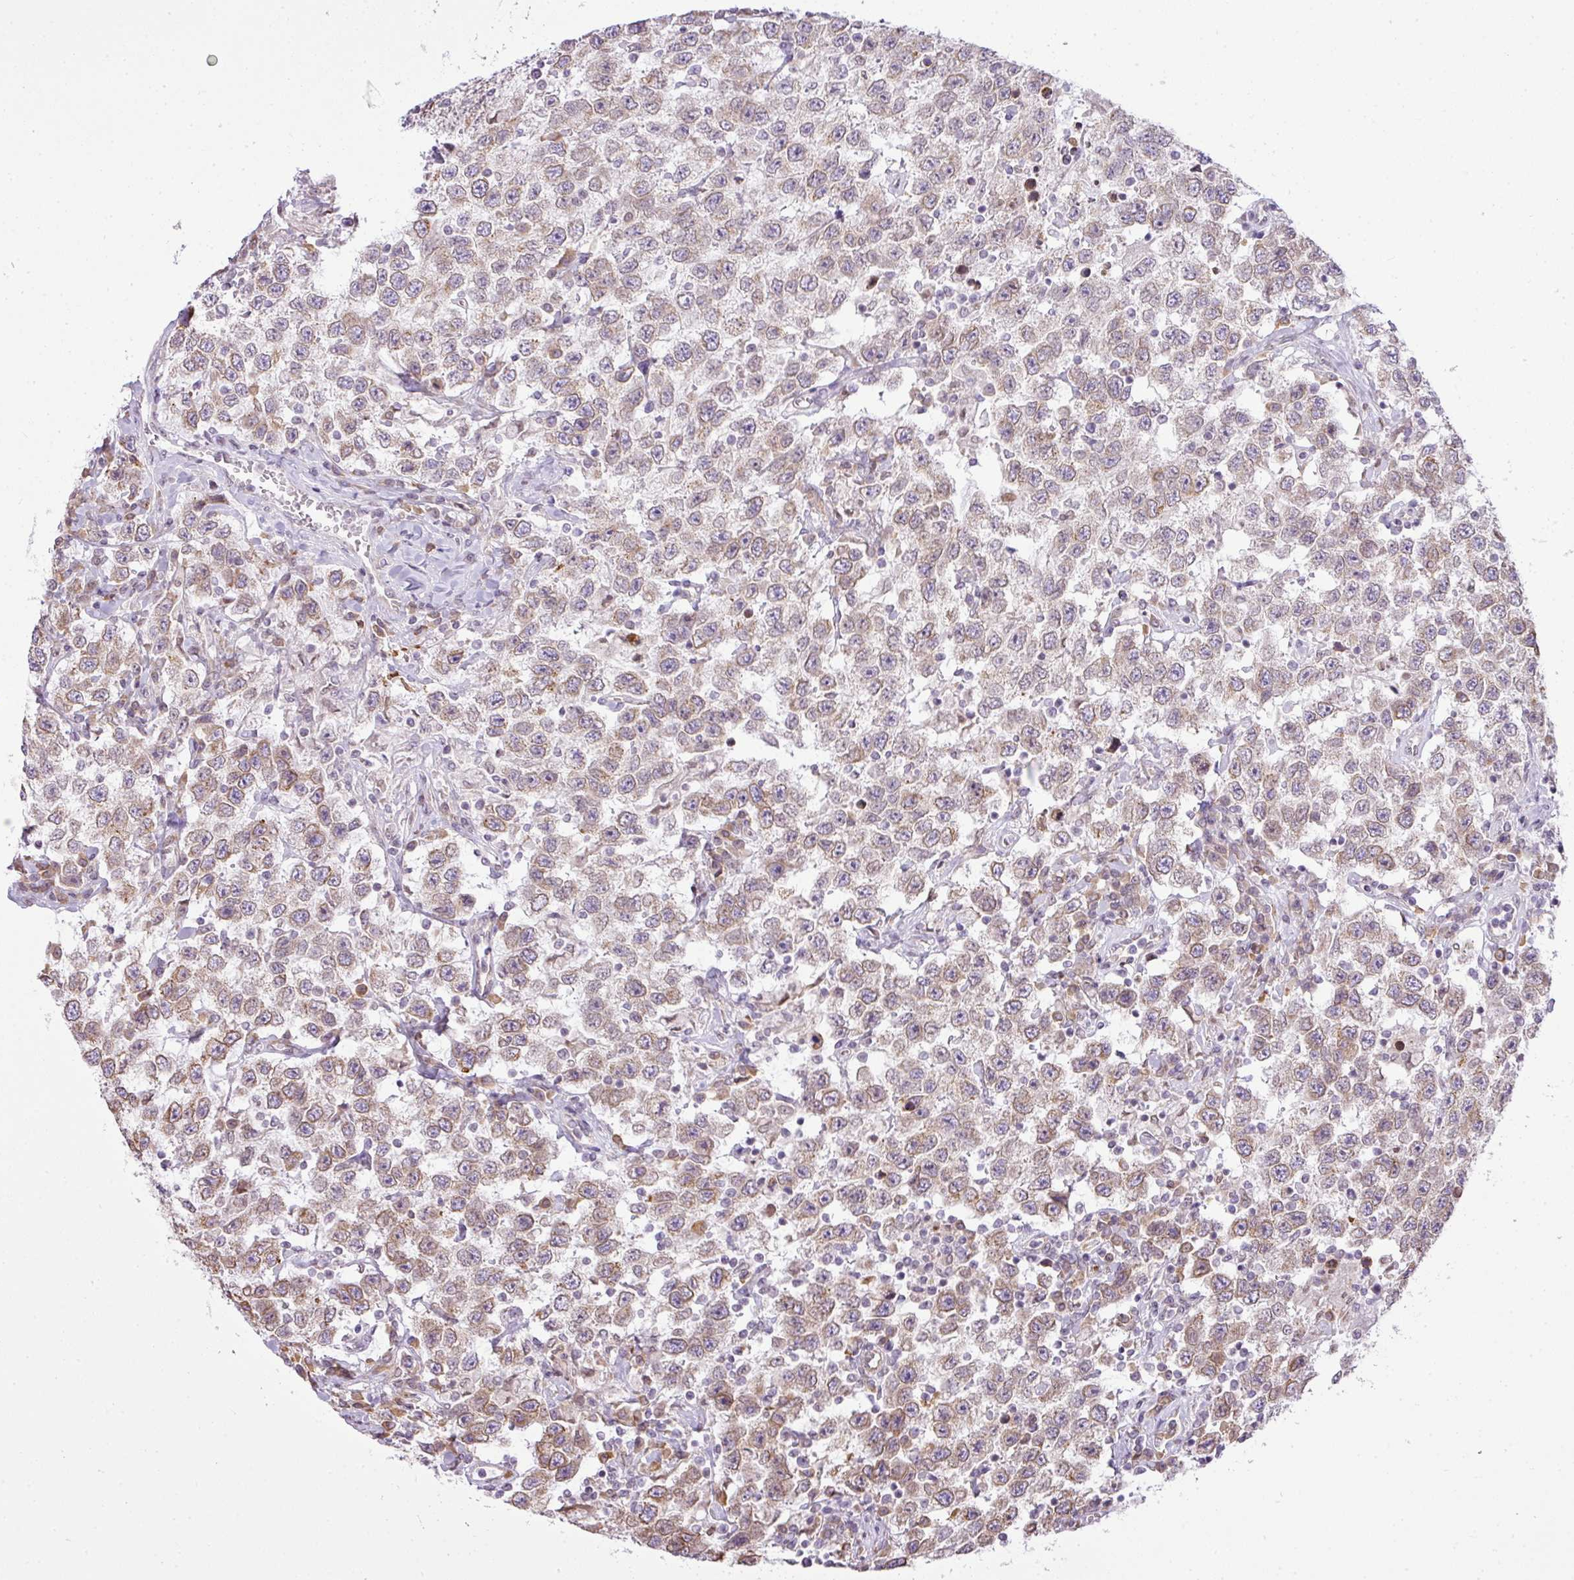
{"staining": {"intensity": "weak", "quantity": "<25%", "location": "cytoplasmic/membranous"}, "tissue": "testis cancer", "cell_type": "Tumor cells", "image_type": "cancer", "snomed": [{"axis": "morphology", "description": "Seminoma, NOS"}, {"axis": "topography", "description": "Testis"}], "caption": "Histopathology image shows no significant protein expression in tumor cells of seminoma (testis).", "gene": "COX18", "patient": {"sex": "male", "age": 41}}